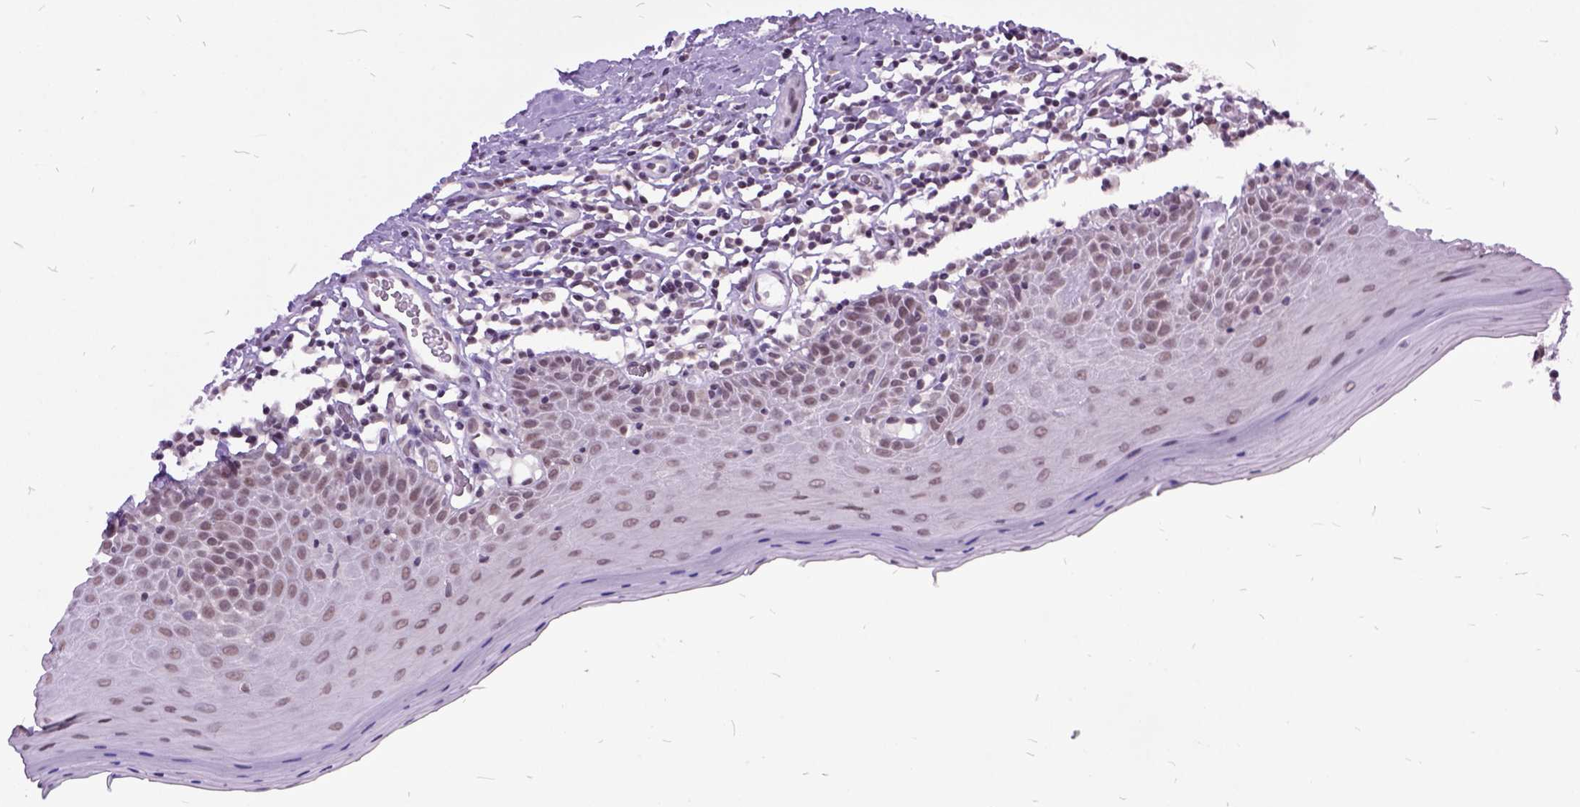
{"staining": {"intensity": "moderate", "quantity": ">75%", "location": "nuclear"}, "tissue": "oral mucosa", "cell_type": "Squamous epithelial cells", "image_type": "normal", "snomed": [{"axis": "morphology", "description": "Normal tissue, NOS"}, {"axis": "topography", "description": "Oral tissue"}, {"axis": "topography", "description": "Tounge, NOS"}], "caption": "Oral mucosa was stained to show a protein in brown. There is medium levels of moderate nuclear staining in about >75% of squamous epithelial cells.", "gene": "ORC5", "patient": {"sex": "female", "age": 58}}